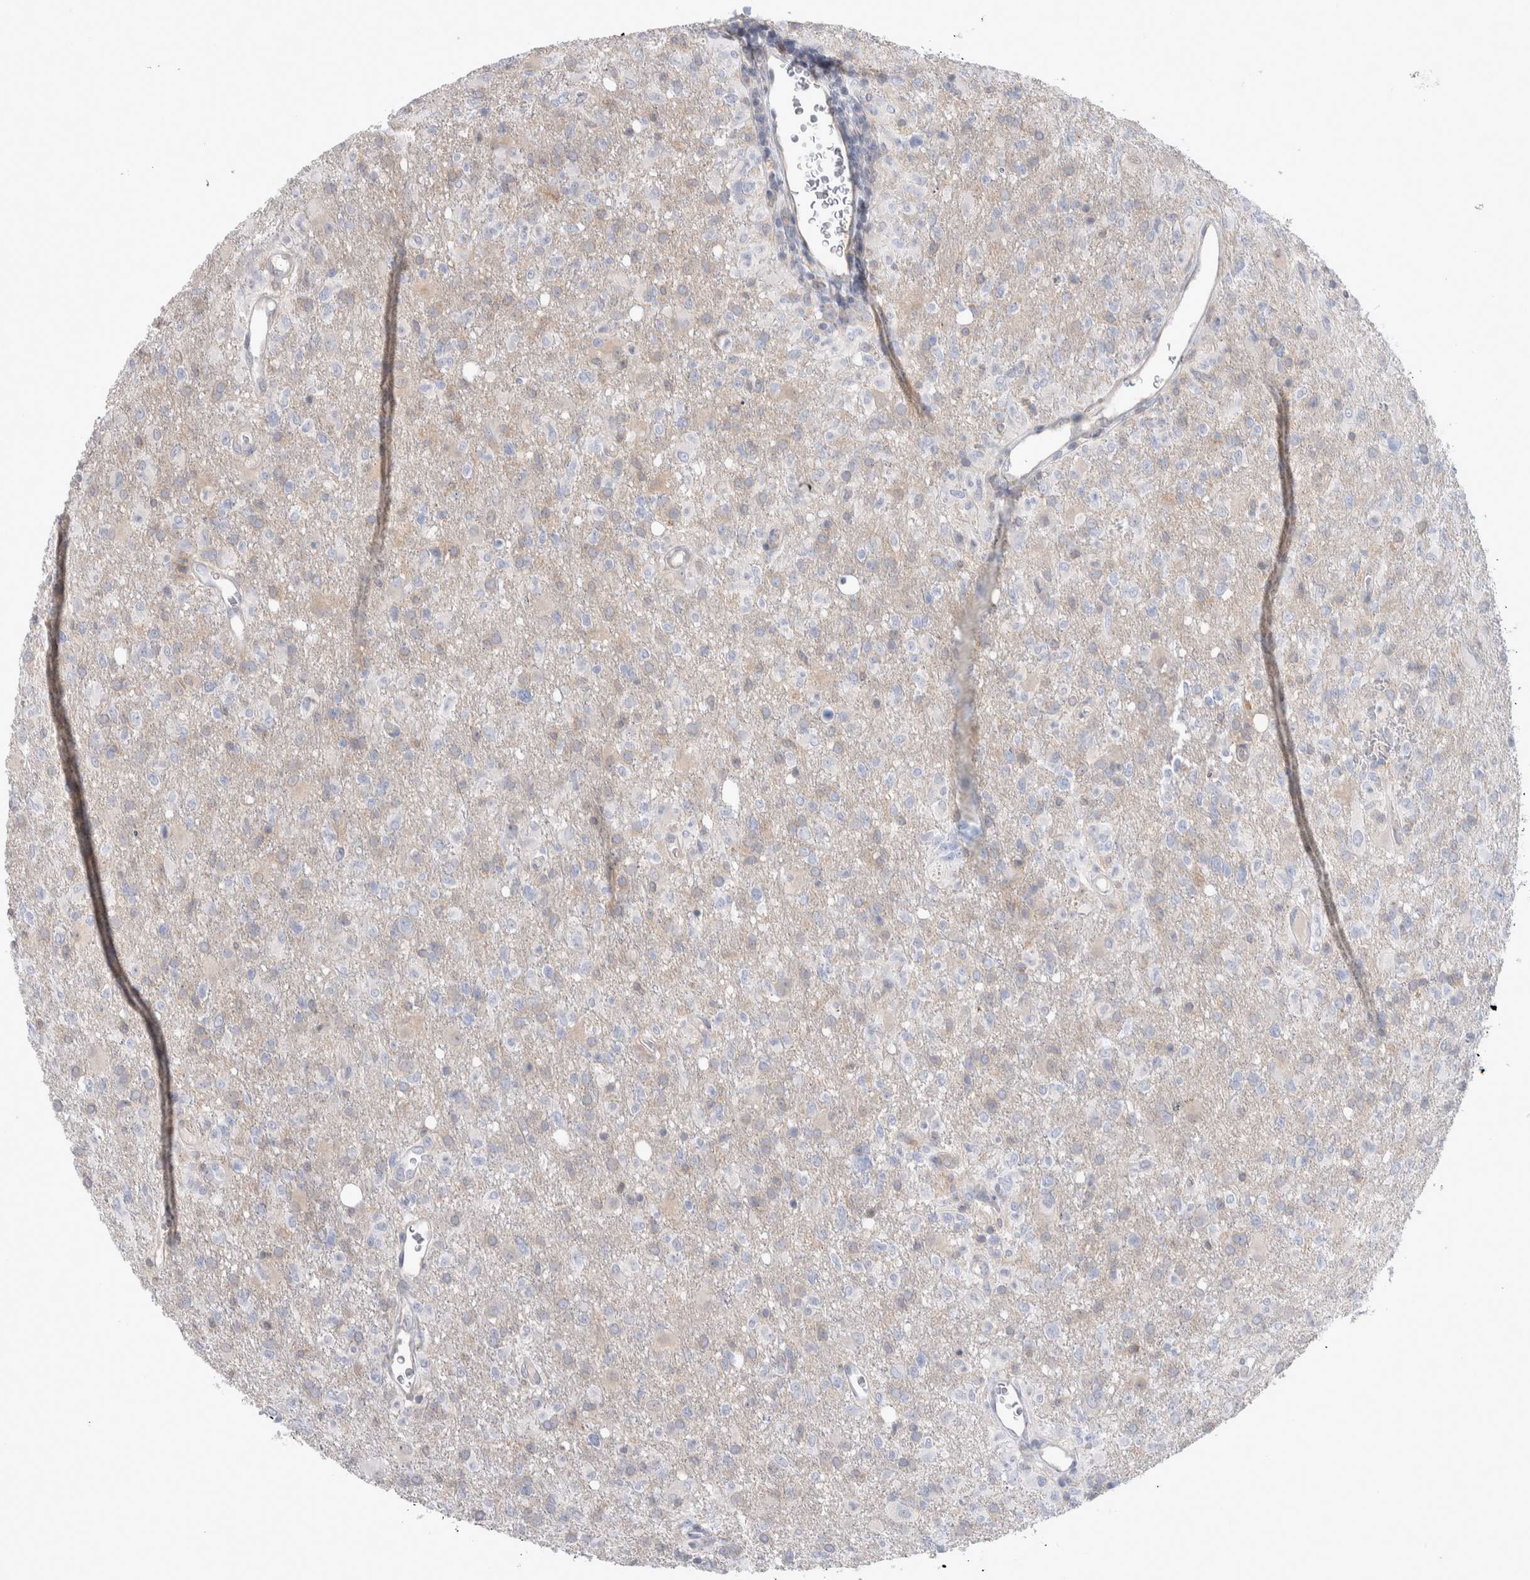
{"staining": {"intensity": "weak", "quantity": "<25%", "location": "cytoplasmic/membranous"}, "tissue": "glioma", "cell_type": "Tumor cells", "image_type": "cancer", "snomed": [{"axis": "morphology", "description": "Glioma, malignant, High grade"}, {"axis": "topography", "description": "Brain"}], "caption": "A micrograph of malignant glioma (high-grade) stained for a protein exhibits no brown staining in tumor cells.", "gene": "HTATIP2", "patient": {"sex": "female", "age": 57}}